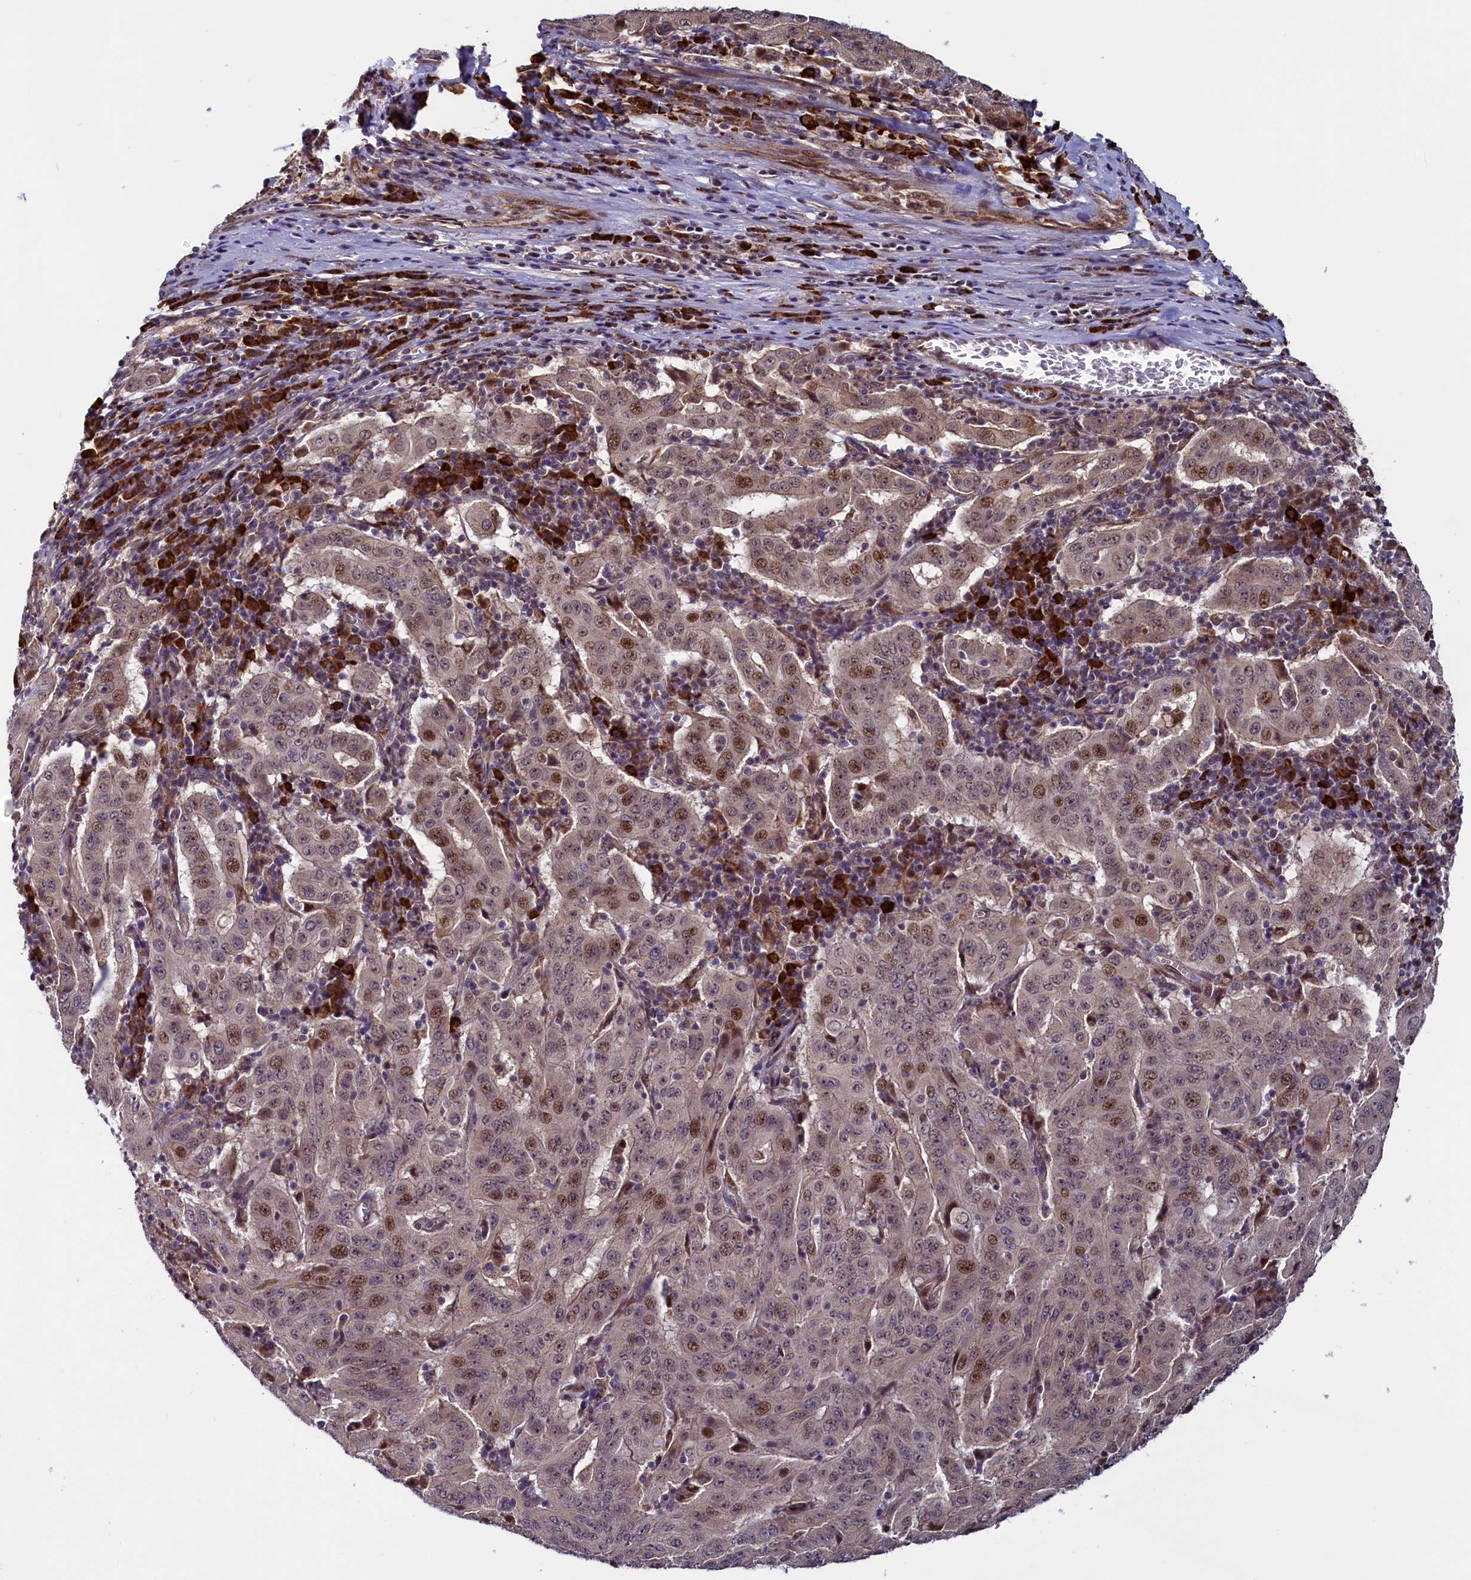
{"staining": {"intensity": "moderate", "quantity": "<25%", "location": "nuclear"}, "tissue": "pancreatic cancer", "cell_type": "Tumor cells", "image_type": "cancer", "snomed": [{"axis": "morphology", "description": "Adenocarcinoma, NOS"}, {"axis": "topography", "description": "Pancreas"}], "caption": "Protein staining displays moderate nuclear positivity in about <25% of tumor cells in adenocarcinoma (pancreatic). (DAB IHC with brightfield microscopy, high magnification).", "gene": "RBFA", "patient": {"sex": "male", "age": 63}}